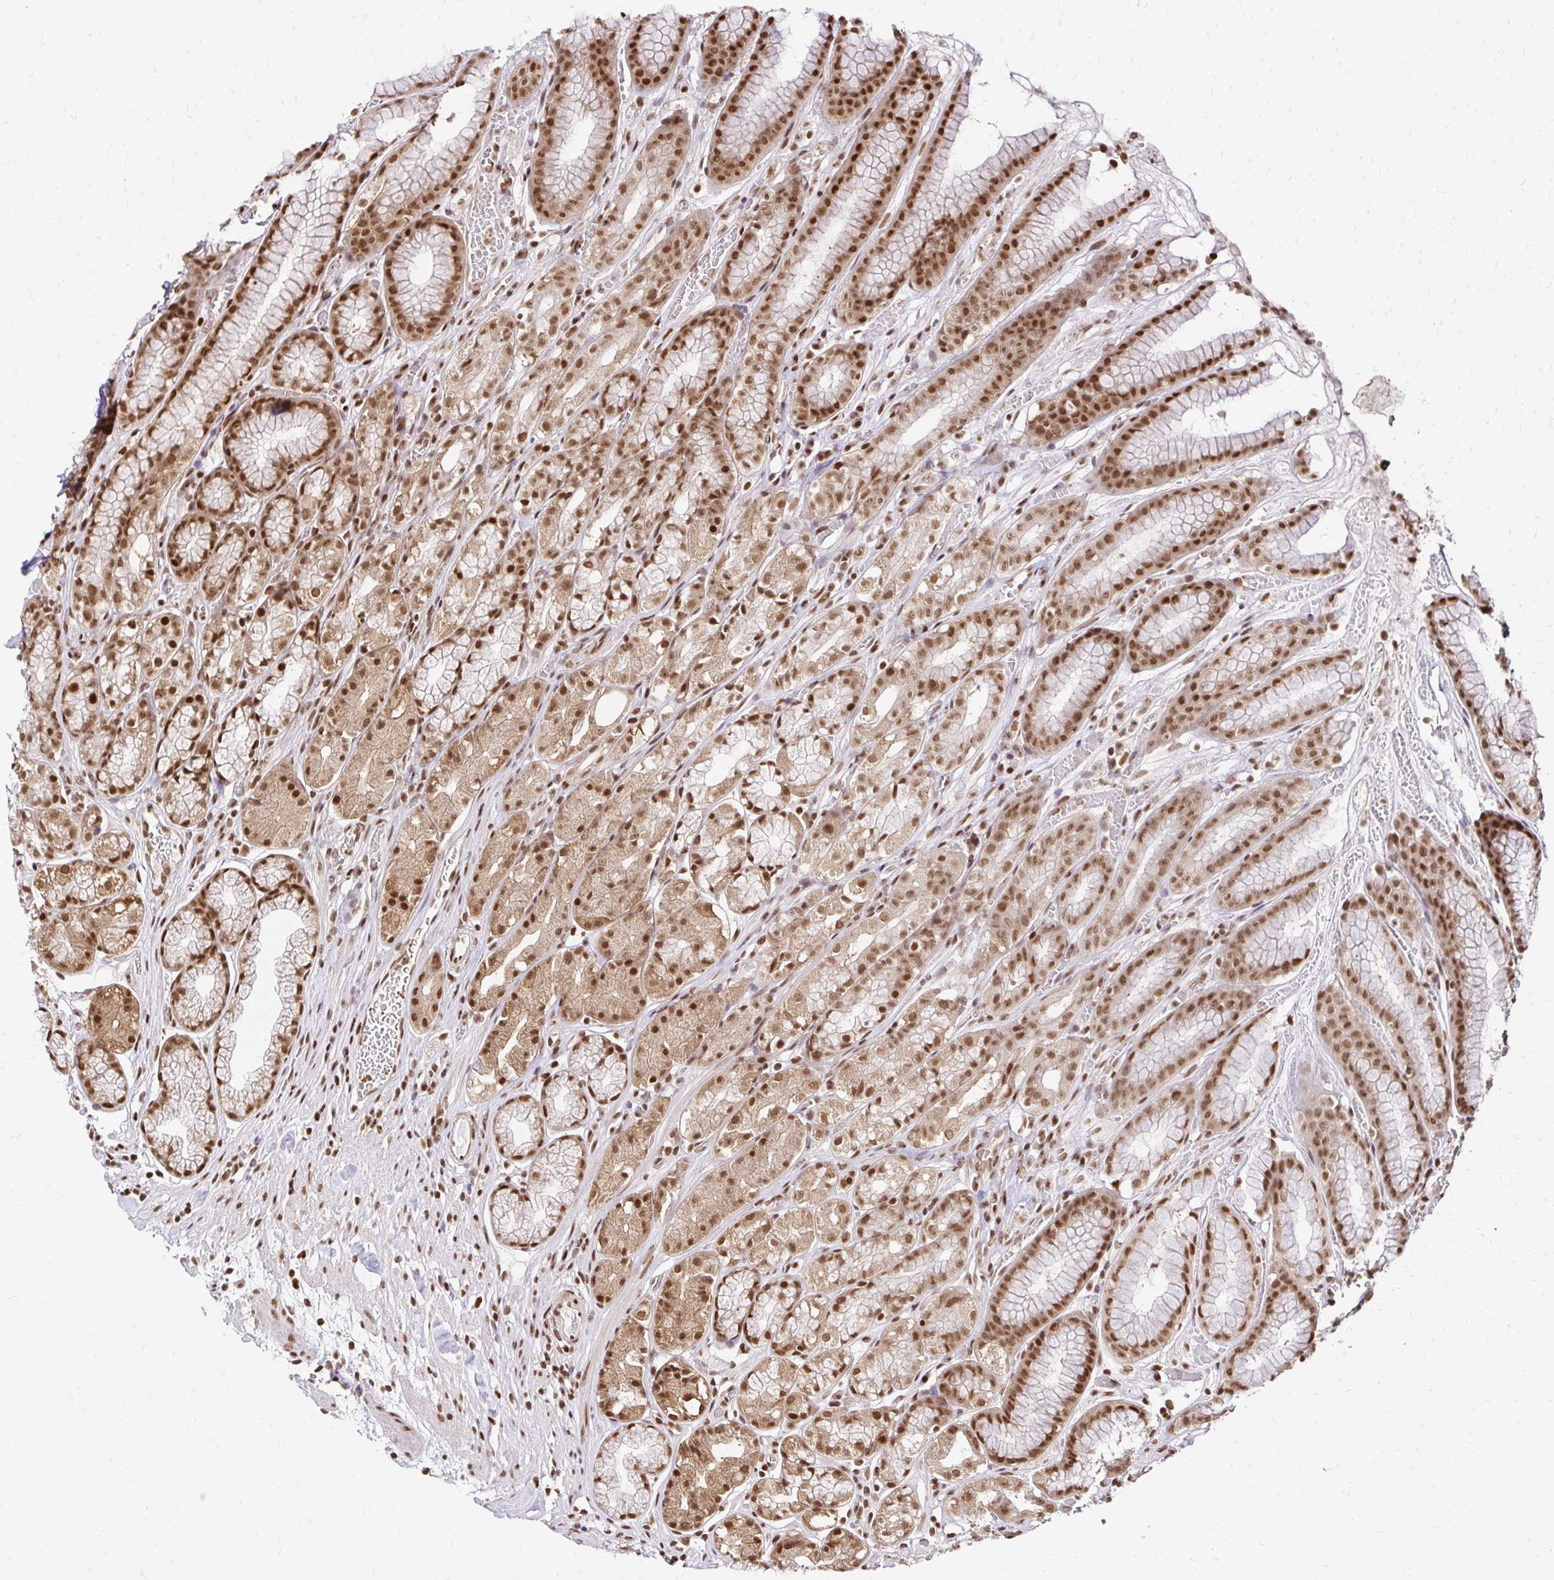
{"staining": {"intensity": "moderate", "quantity": ">75%", "location": "cytoplasmic/membranous,nuclear"}, "tissue": "stomach", "cell_type": "Glandular cells", "image_type": "normal", "snomed": [{"axis": "morphology", "description": "Normal tissue, NOS"}, {"axis": "topography", "description": "Smooth muscle"}, {"axis": "topography", "description": "Stomach"}], "caption": "IHC histopathology image of normal stomach: human stomach stained using immunohistochemistry shows medium levels of moderate protein expression localized specifically in the cytoplasmic/membranous,nuclear of glandular cells, appearing as a cytoplasmic/membranous,nuclear brown color.", "gene": "GLYR1", "patient": {"sex": "male", "age": 70}}